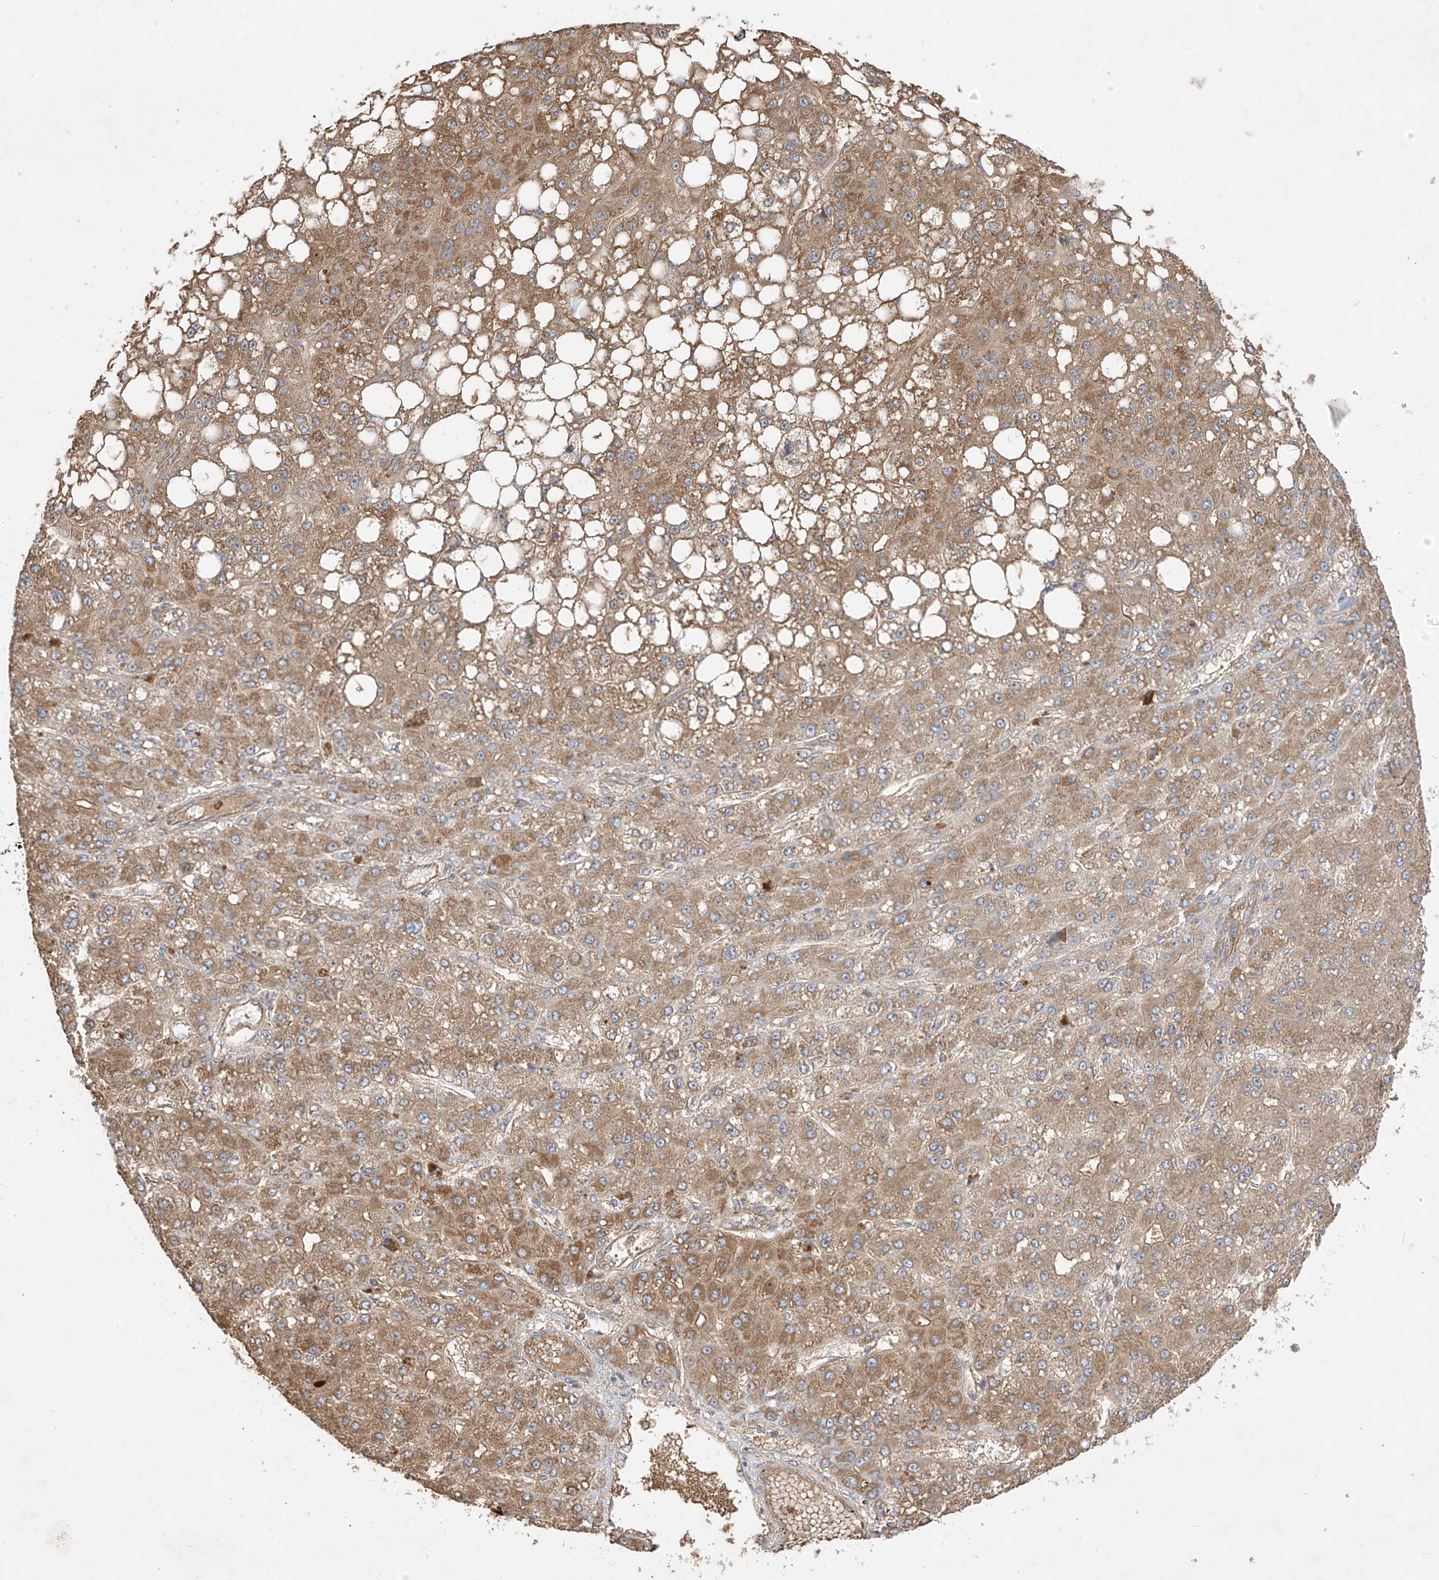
{"staining": {"intensity": "moderate", "quantity": ">75%", "location": "cytoplasmic/membranous"}, "tissue": "liver cancer", "cell_type": "Tumor cells", "image_type": "cancer", "snomed": [{"axis": "morphology", "description": "Carcinoma, Hepatocellular, NOS"}, {"axis": "topography", "description": "Liver"}], "caption": "Liver cancer (hepatocellular carcinoma) was stained to show a protein in brown. There is medium levels of moderate cytoplasmic/membranous positivity in about >75% of tumor cells.", "gene": "CACNA2D4", "patient": {"sex": "male", "age": 67}}